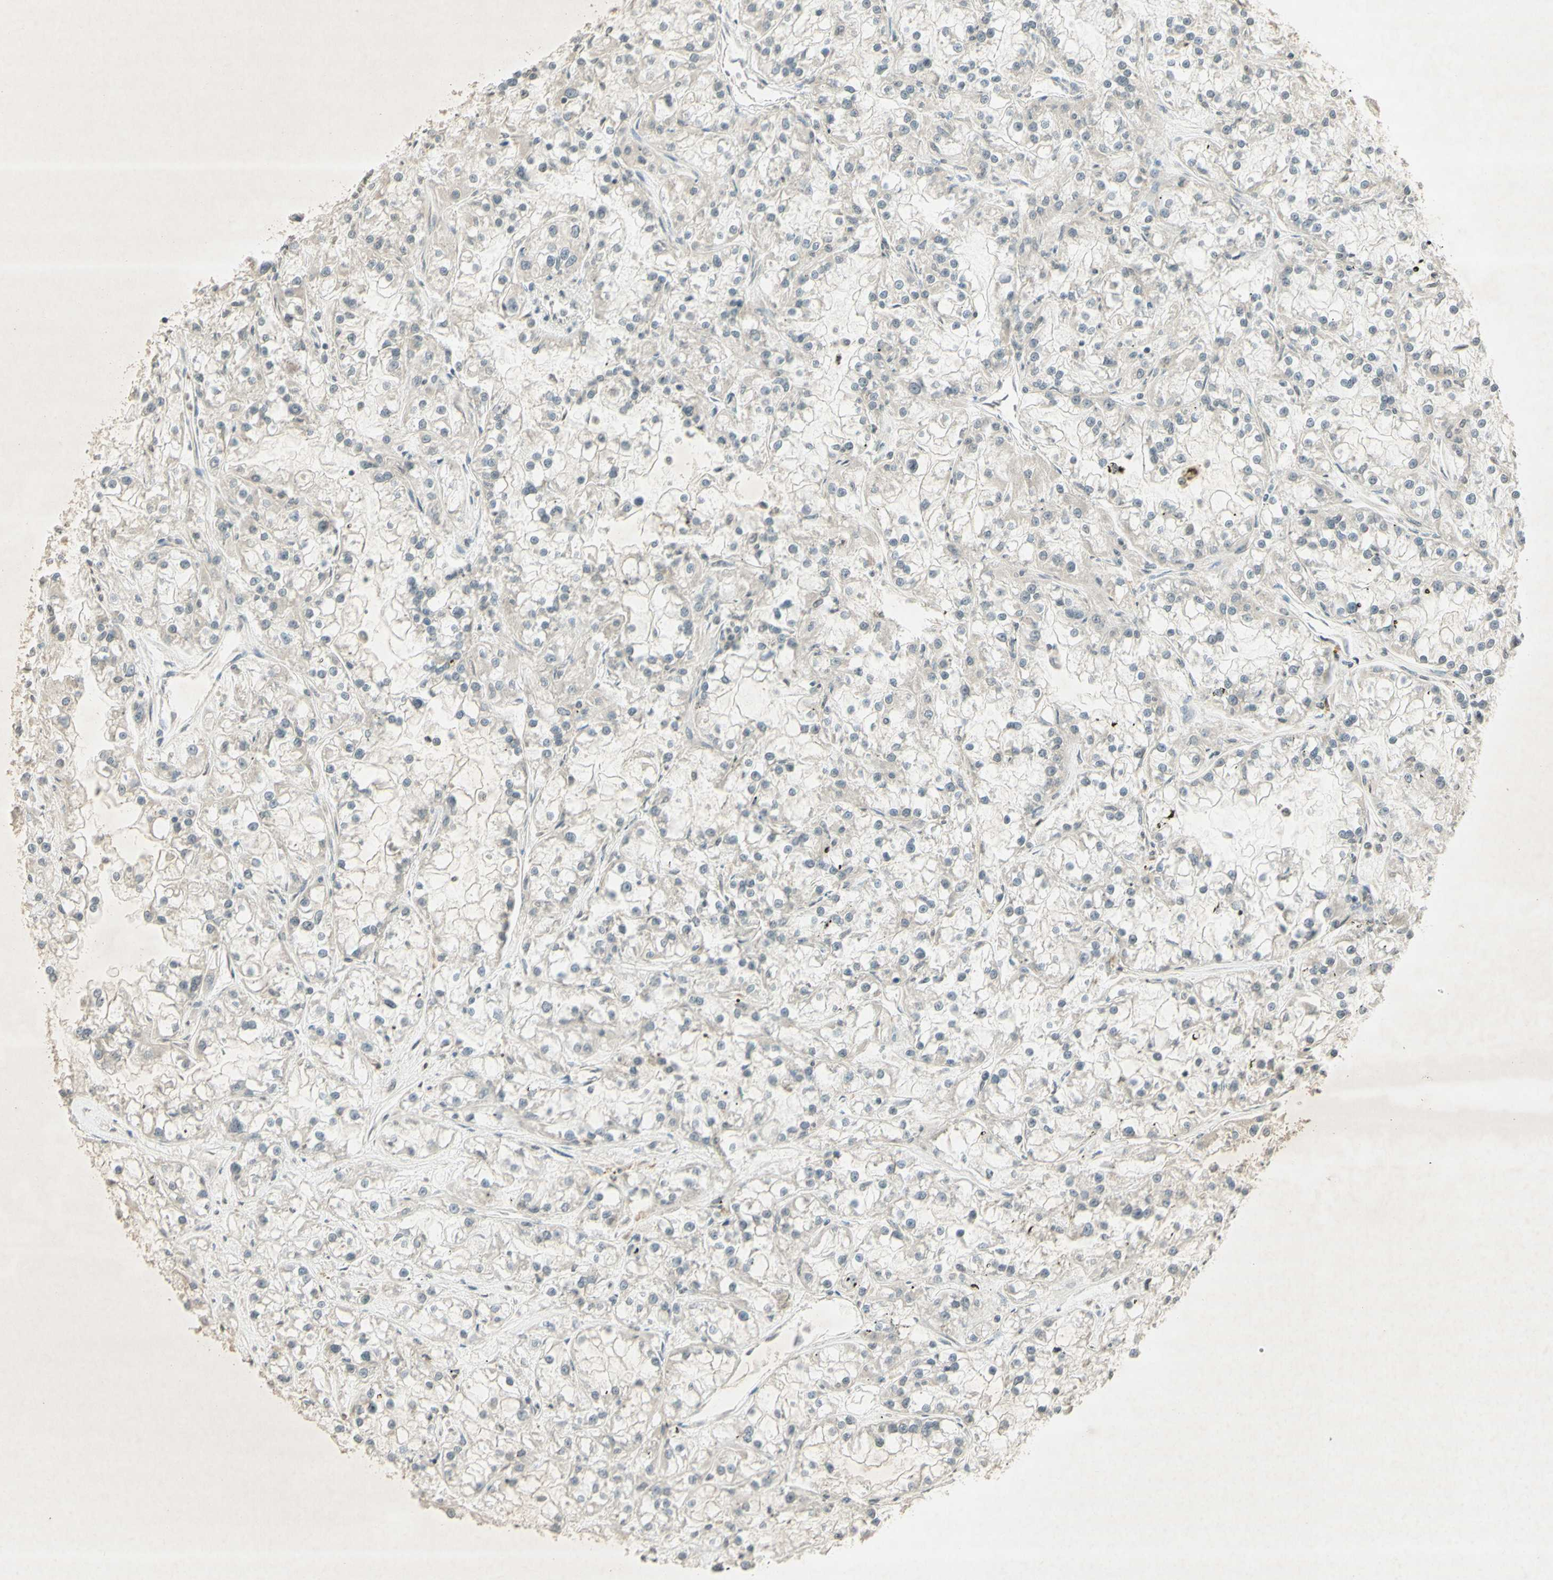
{"staining": {"intensity": "negative", "quantity": "none", "location": "none"}, "tissue": "renal cancer", "cell_type": "Tumor cells", "image_type": "cancer", "snomed": [{"axis": "morphology", "description": "Adenocarcinoma, NOS"}, {"axis": "topography", "description": "Kidney"}], "caption": "This is an immunohistochemistry (IHC) micrograph of renal adenocarcinoma. There is no expression in tumor cells.", "gene": "GLI1", "patient": {"sex": "female", "age": 52}}